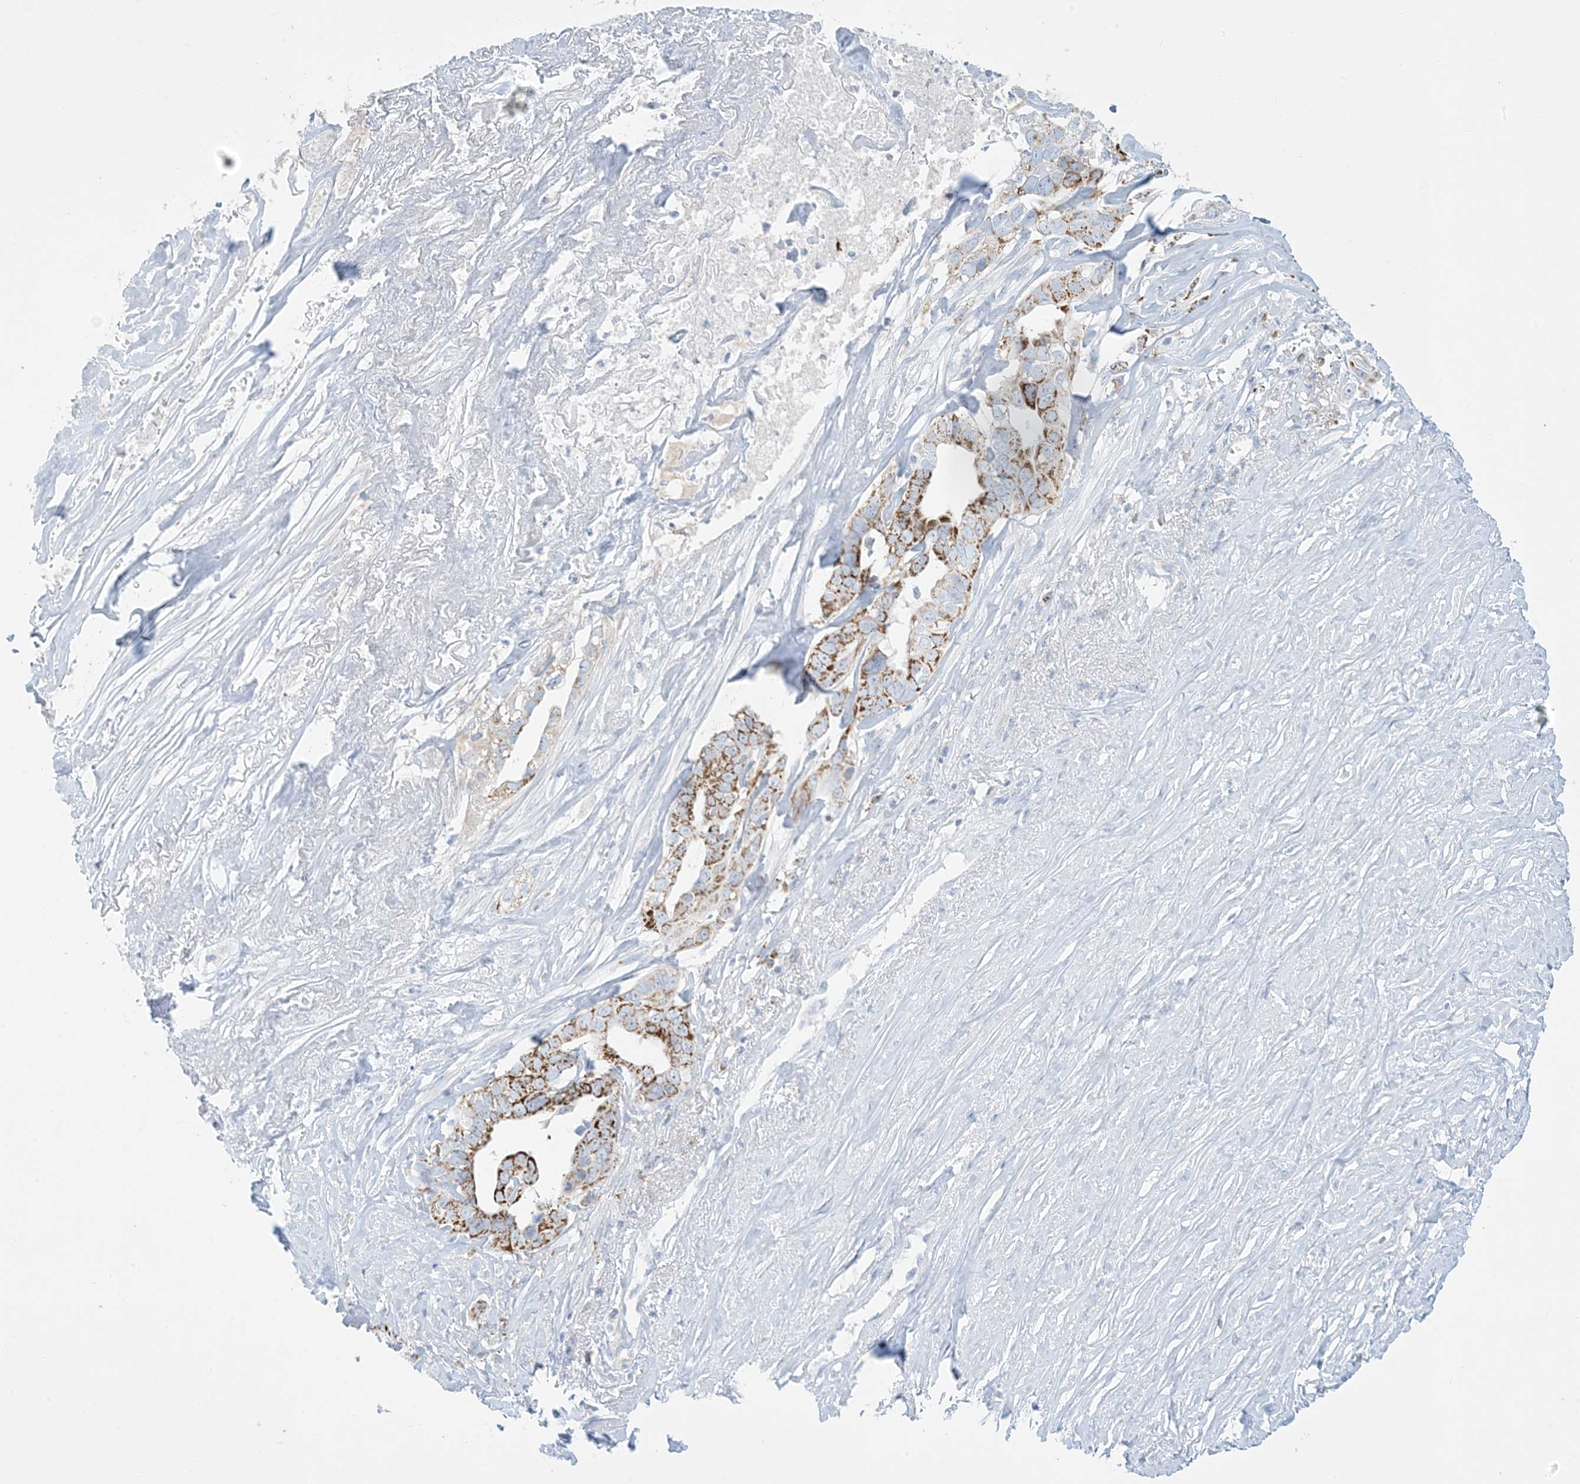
{"staining": {"intensity": "moderate", "quantity": ">75%", "location": "cytoplasmic/membranous"}, "tissue": "liver cancer", "cell_type": "Tumor cells", "image_type": "cancer", "snomed": [{"axis": "morphology", "description": "Cholangiocarcinoma"}, {"axis": "topography", "description": "Liver"}], "caption": "There is medium levels of moderate cytoplasmic/membranous expression in tumor cells of liver cancer (cholangiocarcinoma), as demonstrated by immunohistochemical staining (brown color).", "gene": "ZDHHC4", "patient": {"sex": "female", "age": 79}}